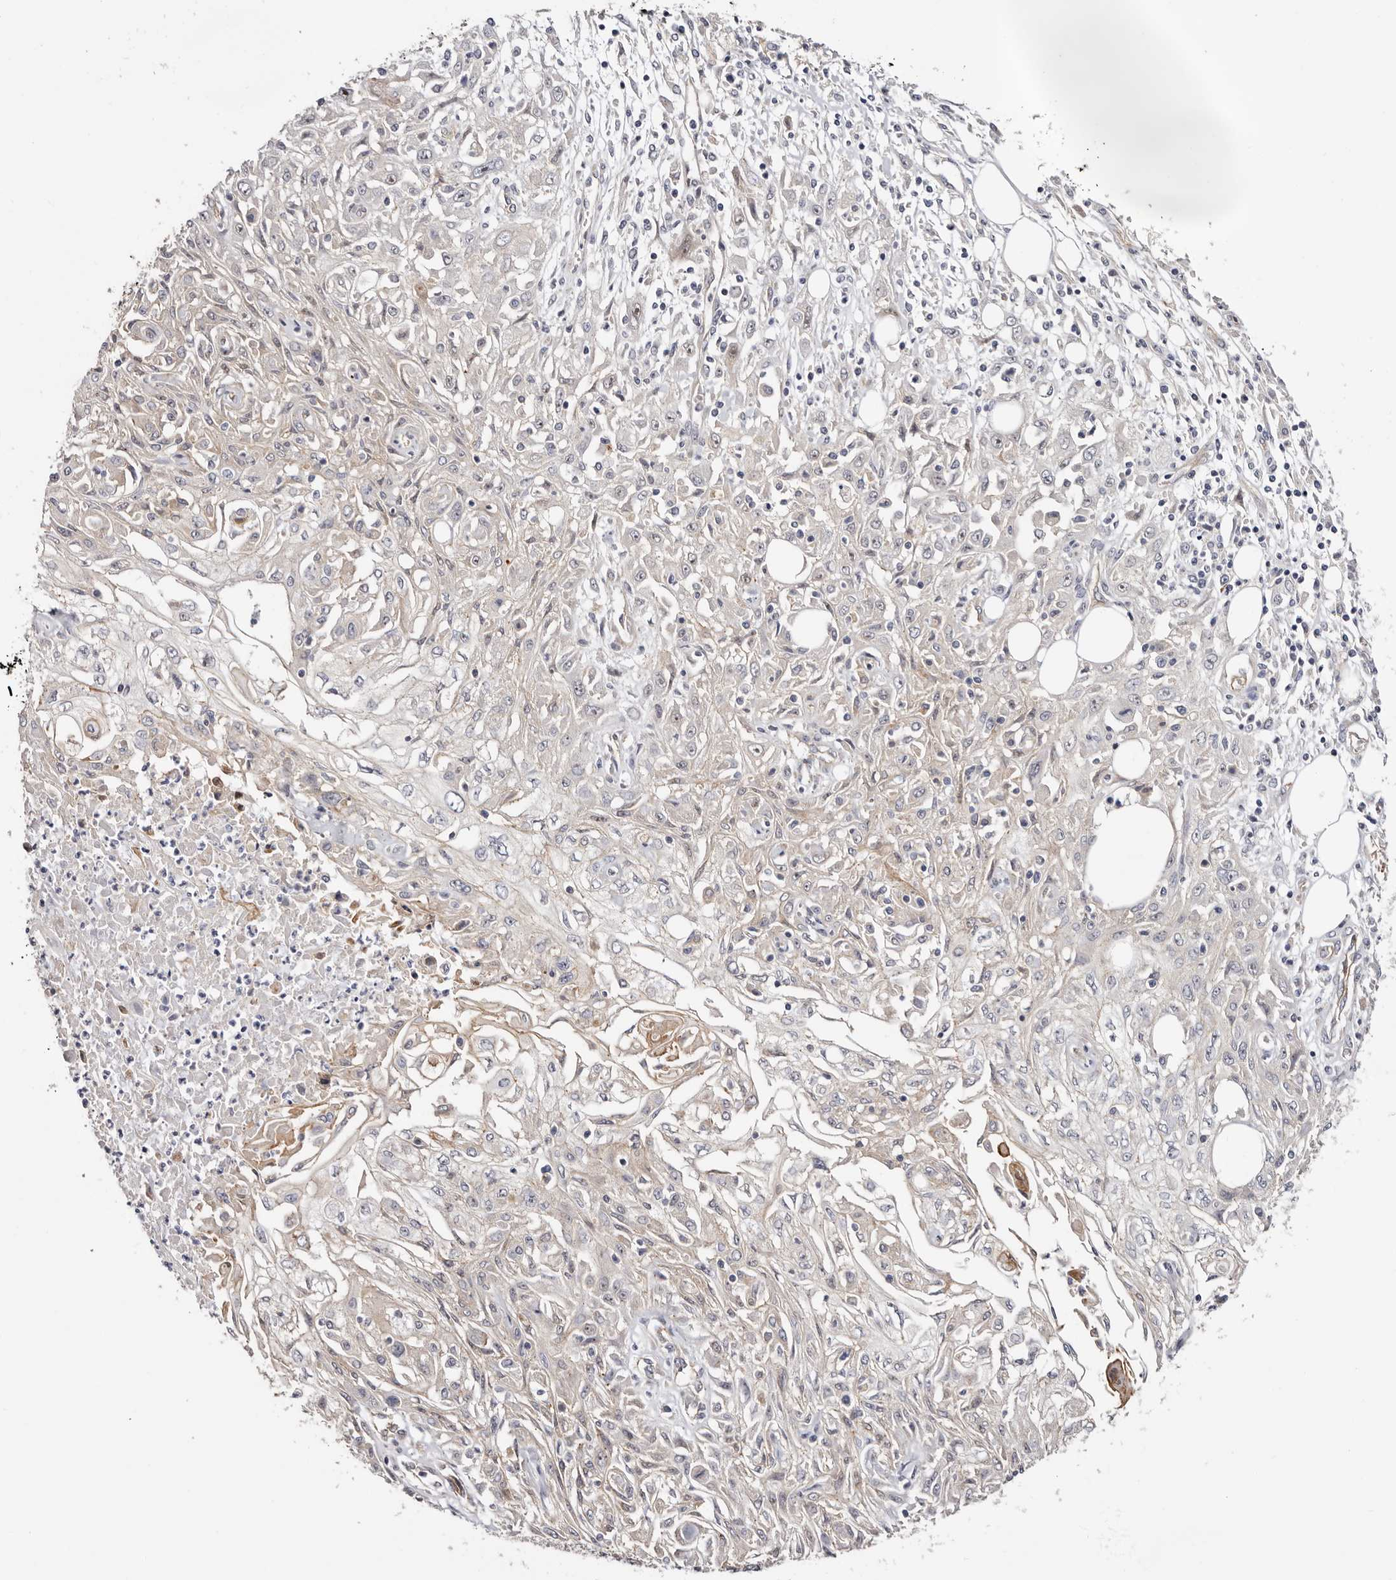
{"staining": {"intensity": "weak", "quantity": "<25%", "location": "cytoplasmic/membranous,nuclear"}, "tissue": "skin cancer", "cell_type": "Tumor cells", "image_type": "cancer", "snomed": [{"axis": "morphology", "description": "Squamous cell carcinoma, NOS"}, {"axis": "morphology", "description": "Squamous cell carcinoma, metastatic, NOS"}, {"axis": "topography", "description": "Skin"}, {"axis": "topography", "description": "Lymph node"}], "caption": "A micrograph of skin cancer (squamous cell carcinoma) stained for a protein demonstrates no brown staining in tumor cells.", "gene": "PANK4", "patient": {"sex": "male", "age": 75}}